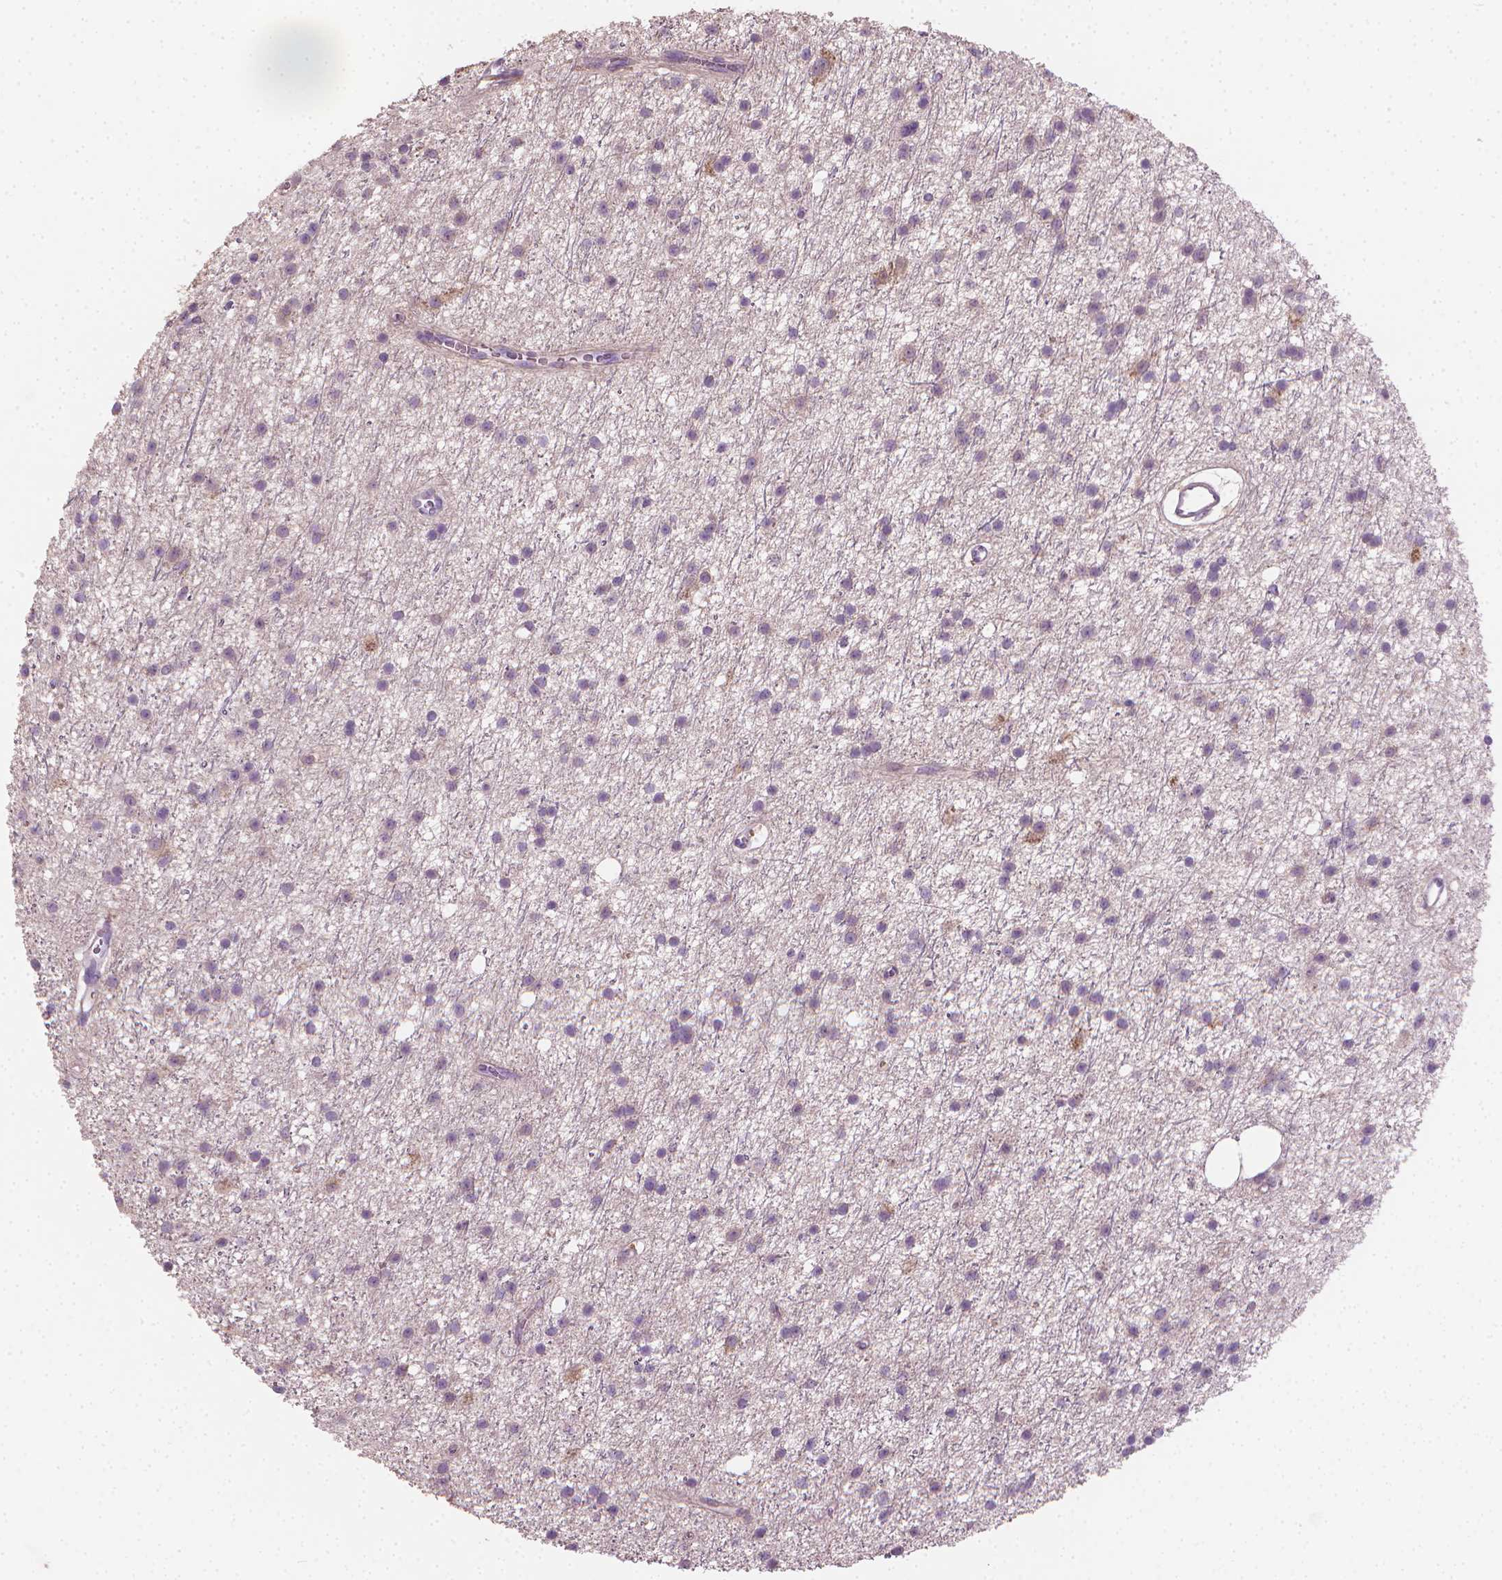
{"staining": {"intensity": "negative", "quantity": "none", "location": "none"}, "tissue": "glioma", "cell_type": "Tumor cells", "image_type": "cancer", "snomed": [{"axis": "morphology", "description": "Glioma, malignant, Low grade"}, {"axis": "topography", "description": "Brain"}], "caption": "An immunohistochemistry (IHC) image of glioma is shown. There is no staining in tumor cells of glioma. (DAB (3,3'-diaminobenzidine) immunohistochemistry, high magnification).", "gene": "CATIP", "patient": {"sex": "male", "age": 27}}